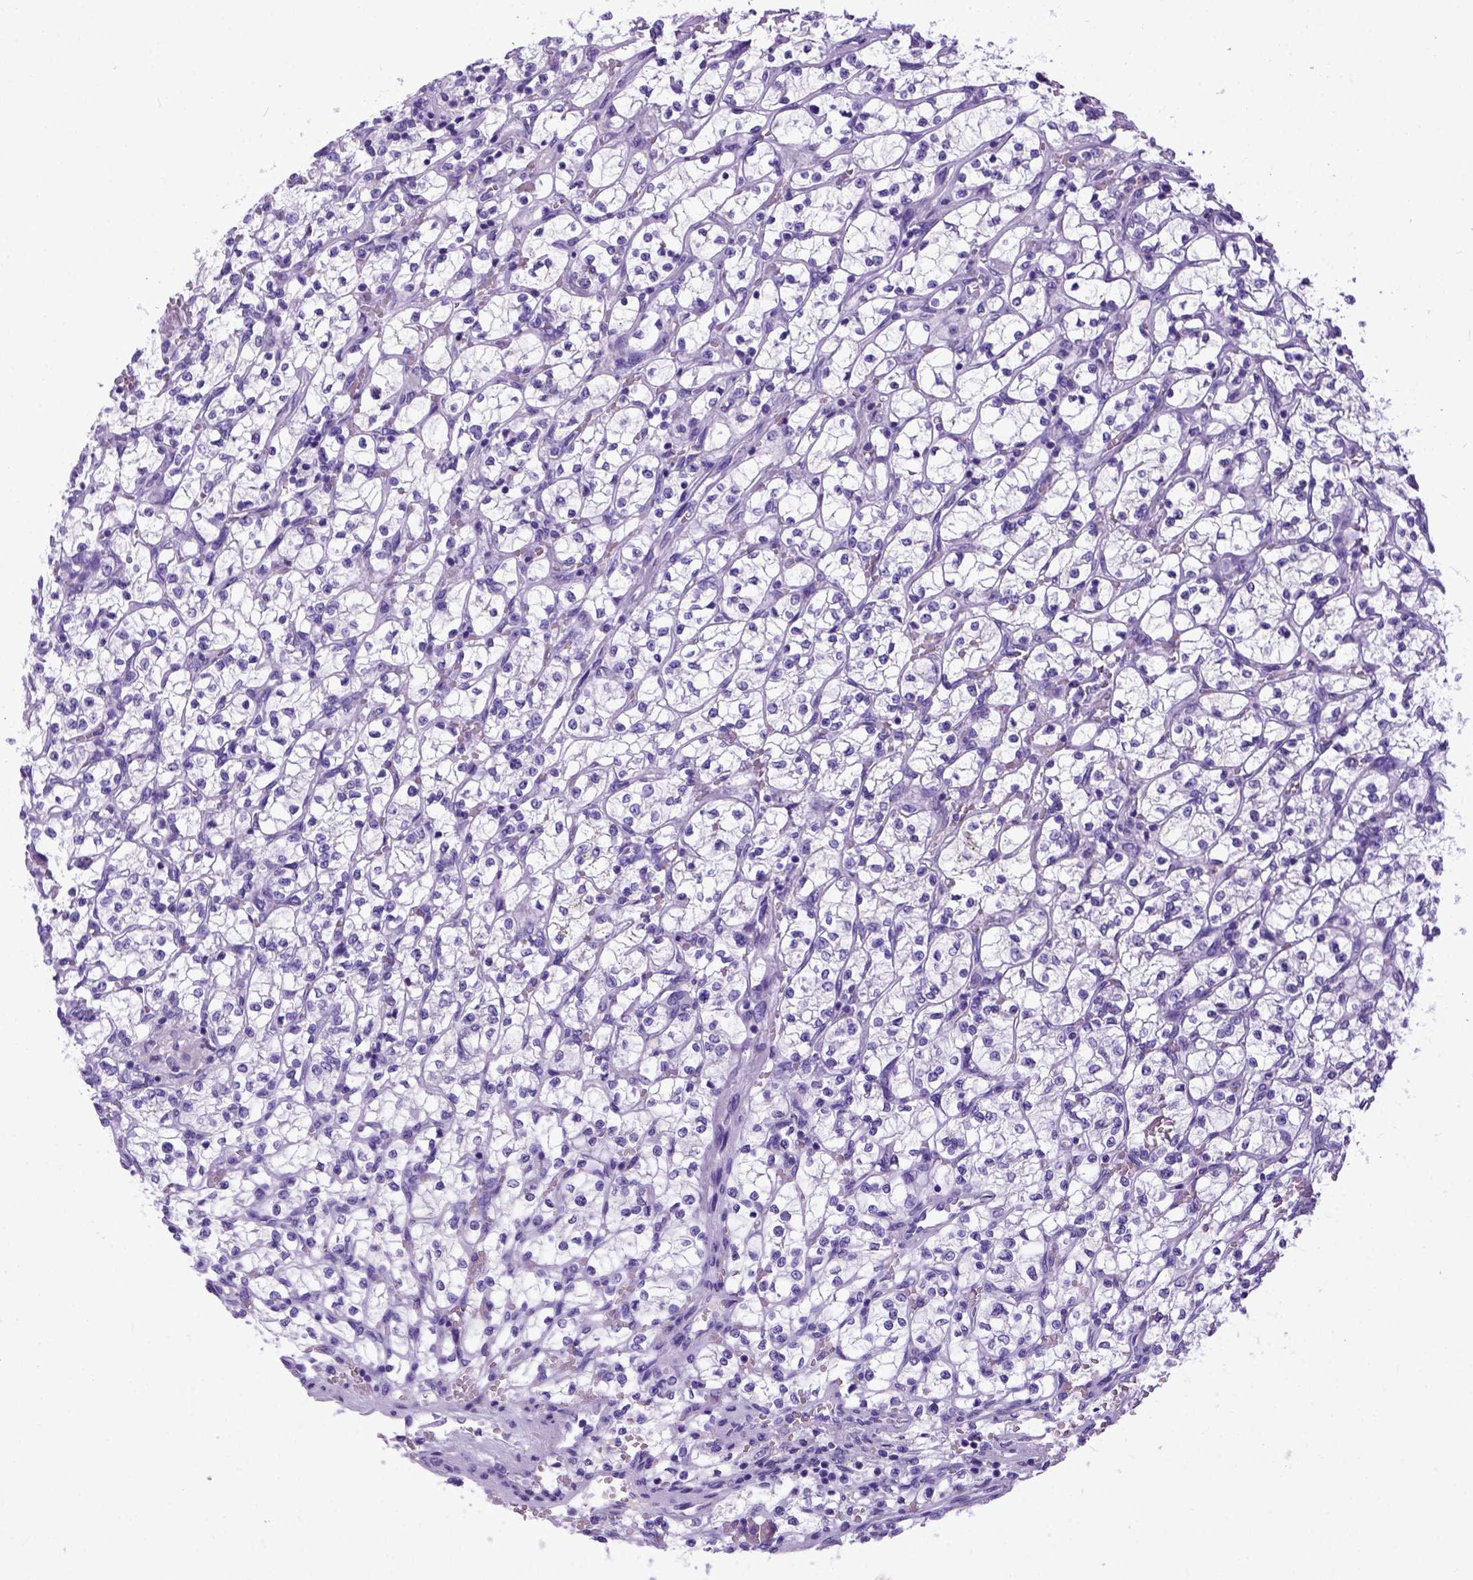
{"staining": {"intensity": "negative", "quantity": "none", "location": "none"}, "tissue": "renal cancer", "cell_type": "Tumor cells", "image_type": "cancer", "snomed": [{"axis": "morphology", "description": "Adenocarcinoma, NOS"}, {"axis": "topography", "description": "Kidney"}], "caption": "This histopathology image is of renal cancer stained with immunohistochemistry (IHC) to label a protein in brown with the nuclei are counter-stained blue. There is no staining in tumor cells.", "gene": "IGF2", "patient": {"sex": "female", "age": 64}}